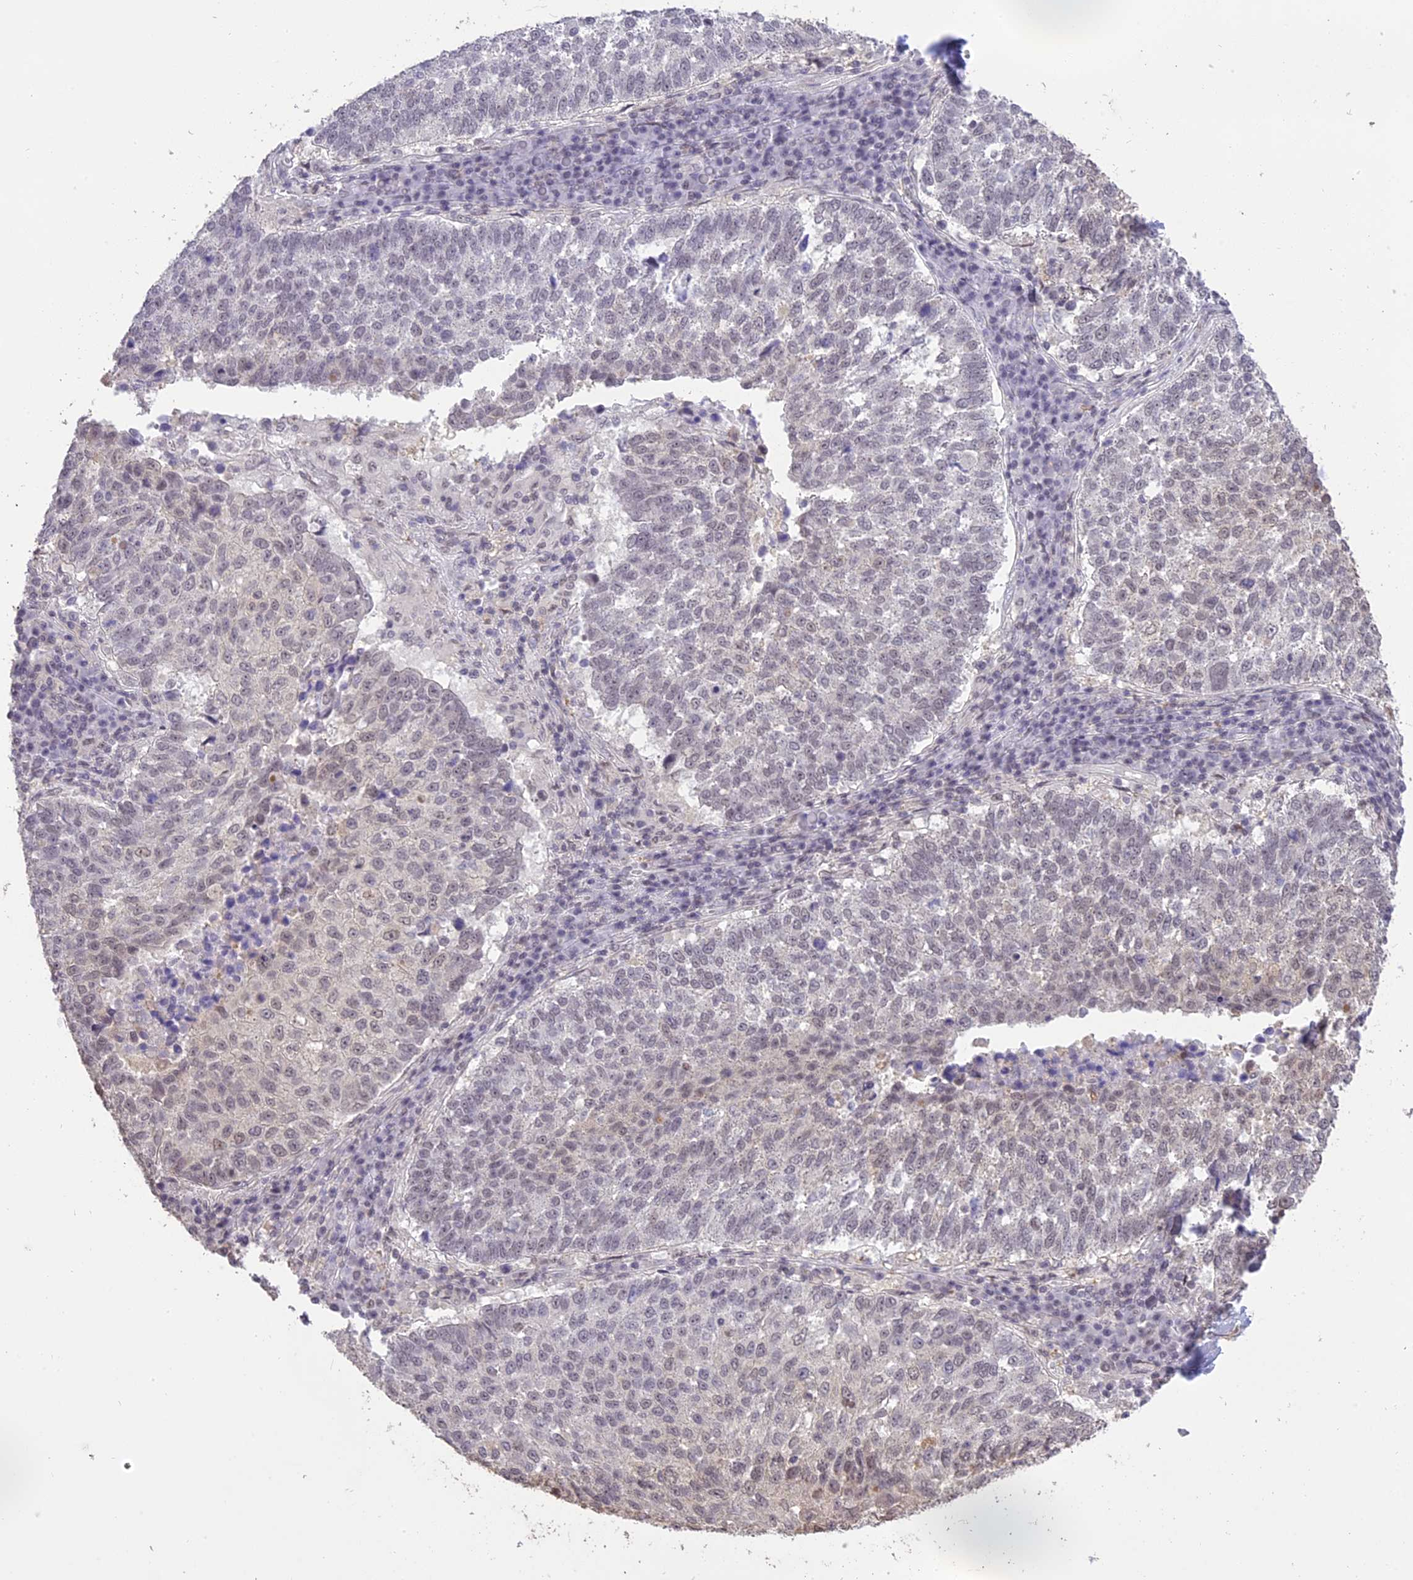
{"staining": {"intensity": "weak", "quantity": "25%-75%", "location": "nuclear"}, "tissue": "lung cancer", "cell_type": "Tumor cells", "image_type": "cancer", "snomed": [{"axis": "morphology", "description": "Squamous cell carcinoma, NOS"}, {"axis": "topography", "description": "Lung"}], "caption": "Lung squamous cell carcinoma stained with a brown dye displays weak nuclear positive positivity in about 25%-75% of tumor cells.", "gene": "TIGD7", "patient": {"sex": "male", "age": 73}}